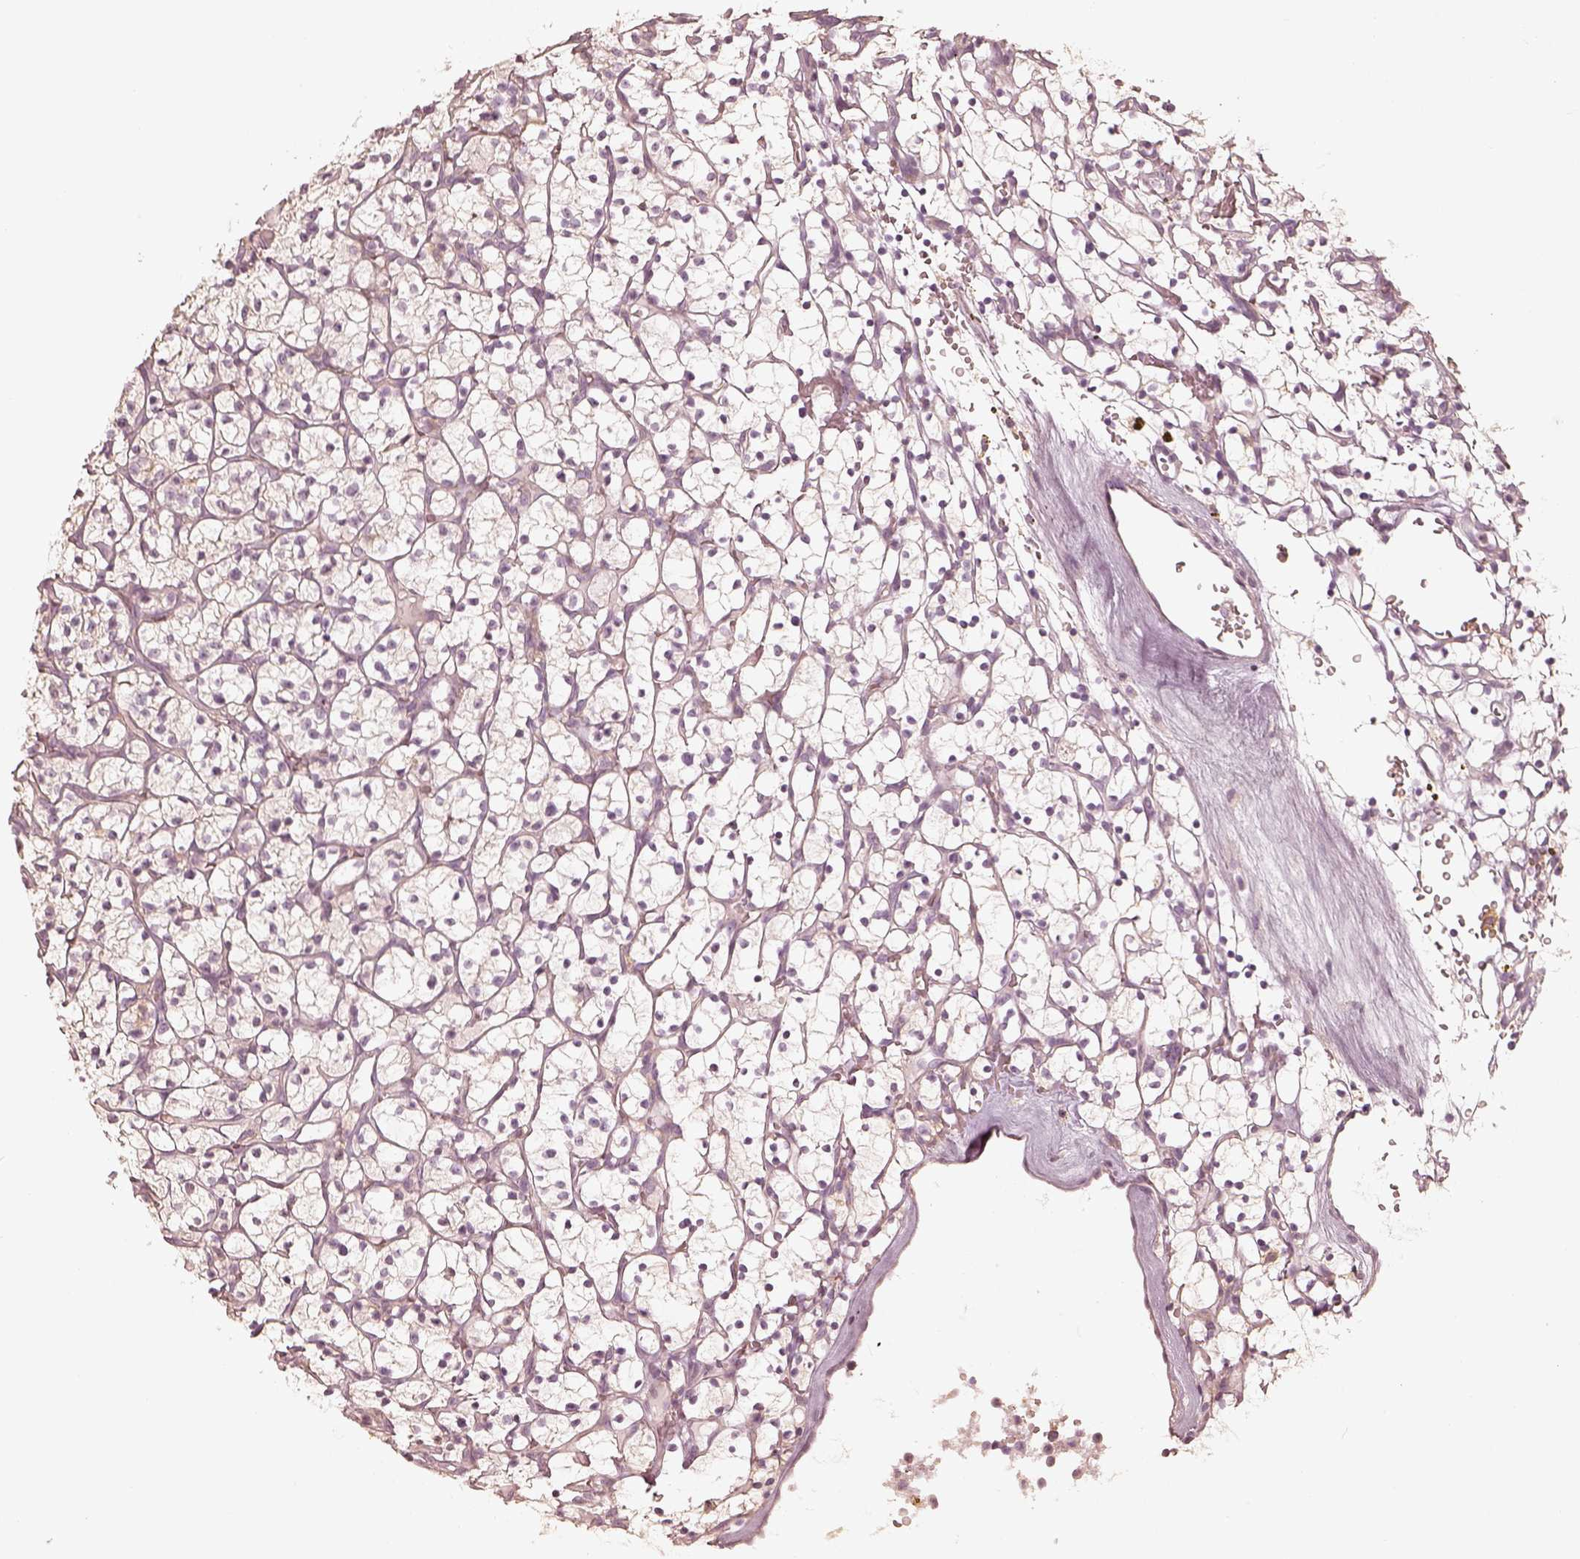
{"staining": {"intensity": "negative", "quantity": "none", "location": "none"}, "tissue": "renal cancer", "cell_type": "Tumor cells", "image_type": "cancer", "snomed": [{"axis": "morphology", "description": "Adenocarcinoma, NOS"}, {"axis": "topography", "description": "Kidney"}], "caption": "An IHC histopathology image of renal cancer is shown. There is no staining in tumor cells of renal cancer.", "gene": "FMNL2", "patient": {"sex": "female", "age": 64}}